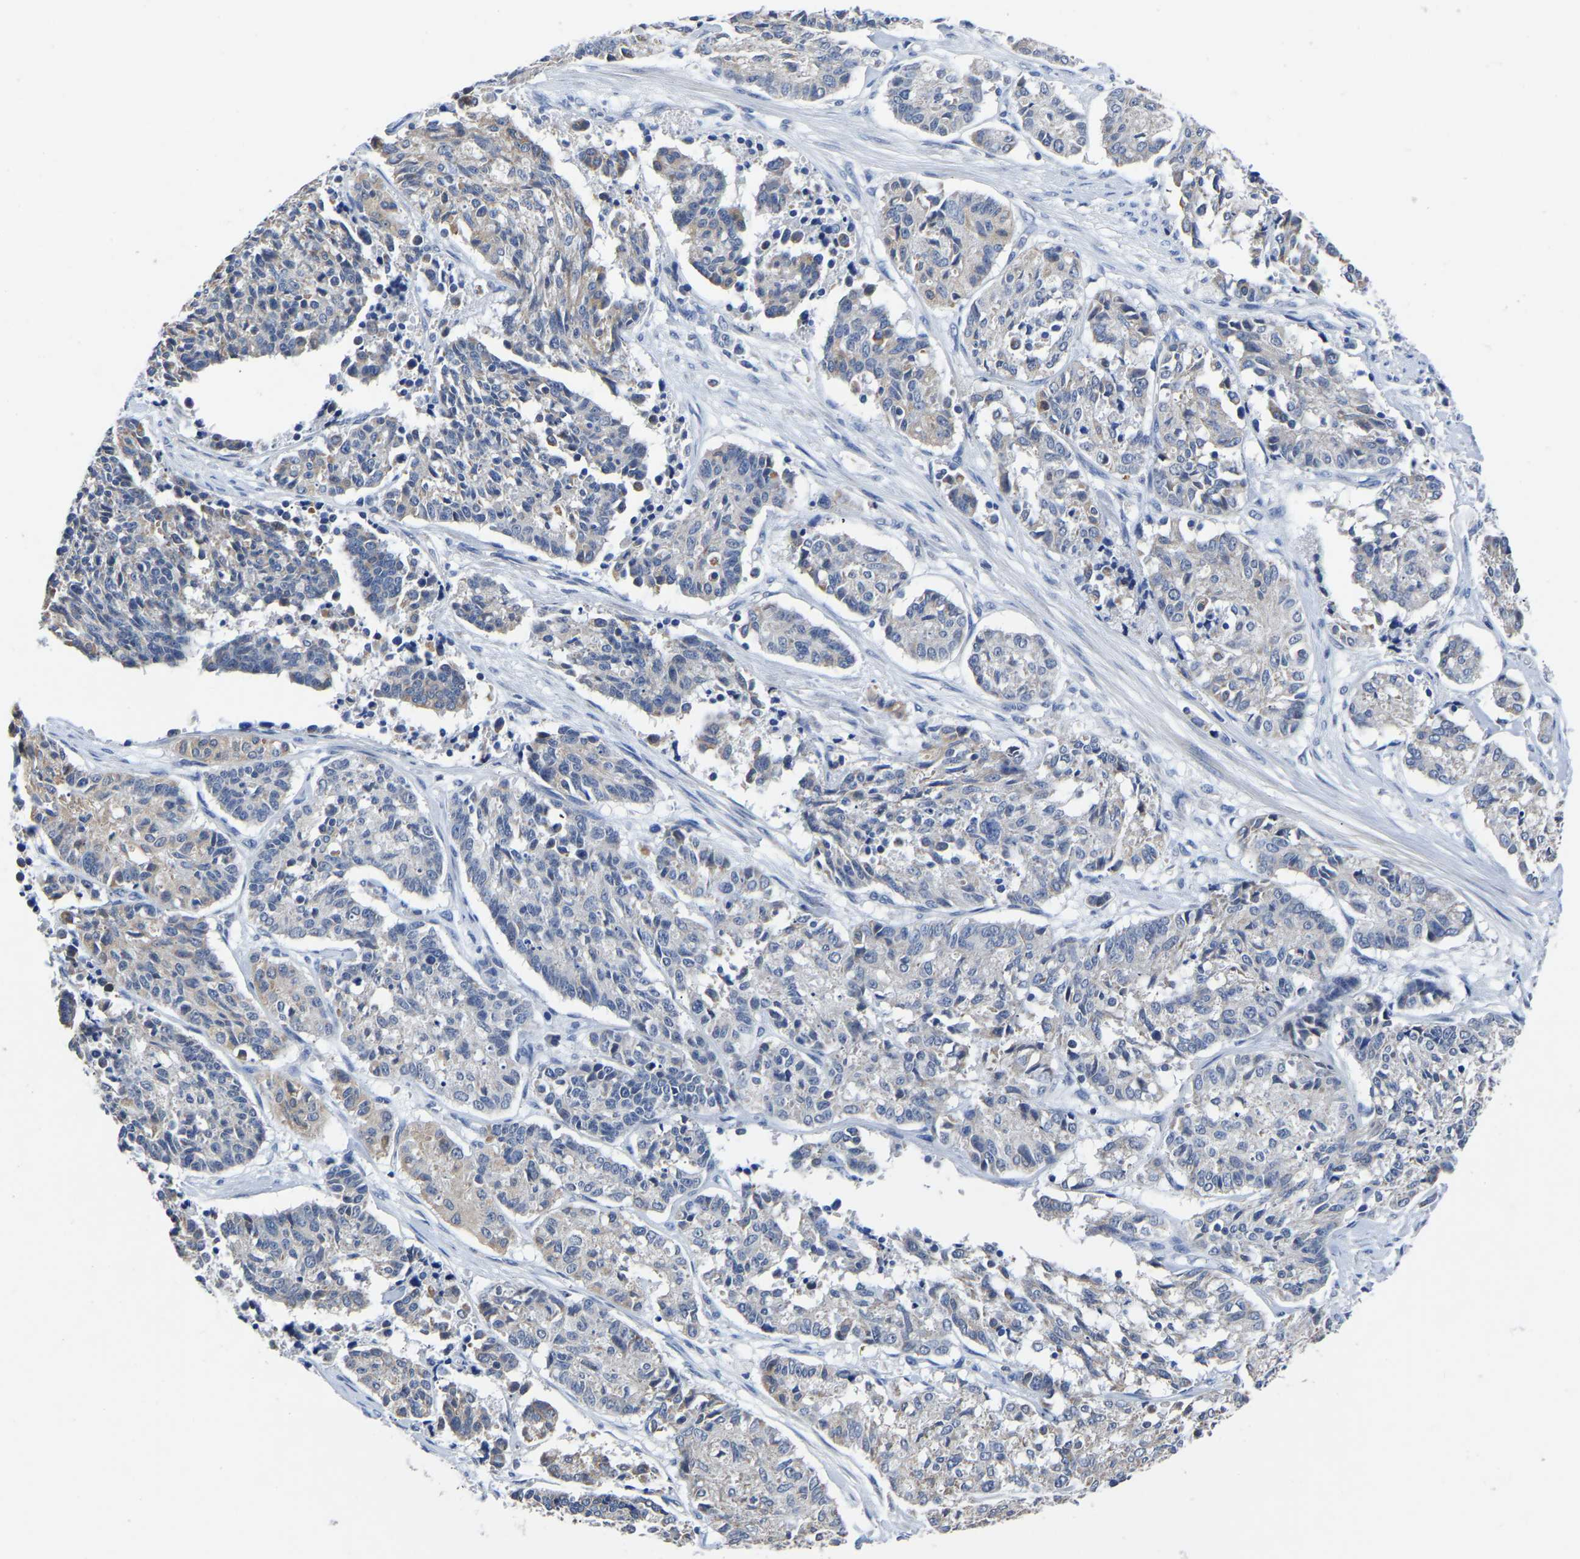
{"staining": {"intensity": "moderate", "quantity": "<25%", "location": "cytoplasmic/membranous"}, "tissue": "cervical cancer", "cell_type": "Tumor cells", "image_type": "cancer", "snomed": [{"axis": "morphology", "description": "Squamous cell carcinoma, NOS"}, {"axis": "topography", "description": "Cervix"}], "caption": "Protein analysis of cervical cancer (squamous cell carcinoma) tissue exhibits moderate cytoplasmic/membranous positivity in approximately <25% of tumor cells.", "gene": "FGD5", "patient": {"sex": "female", "age": 35}}